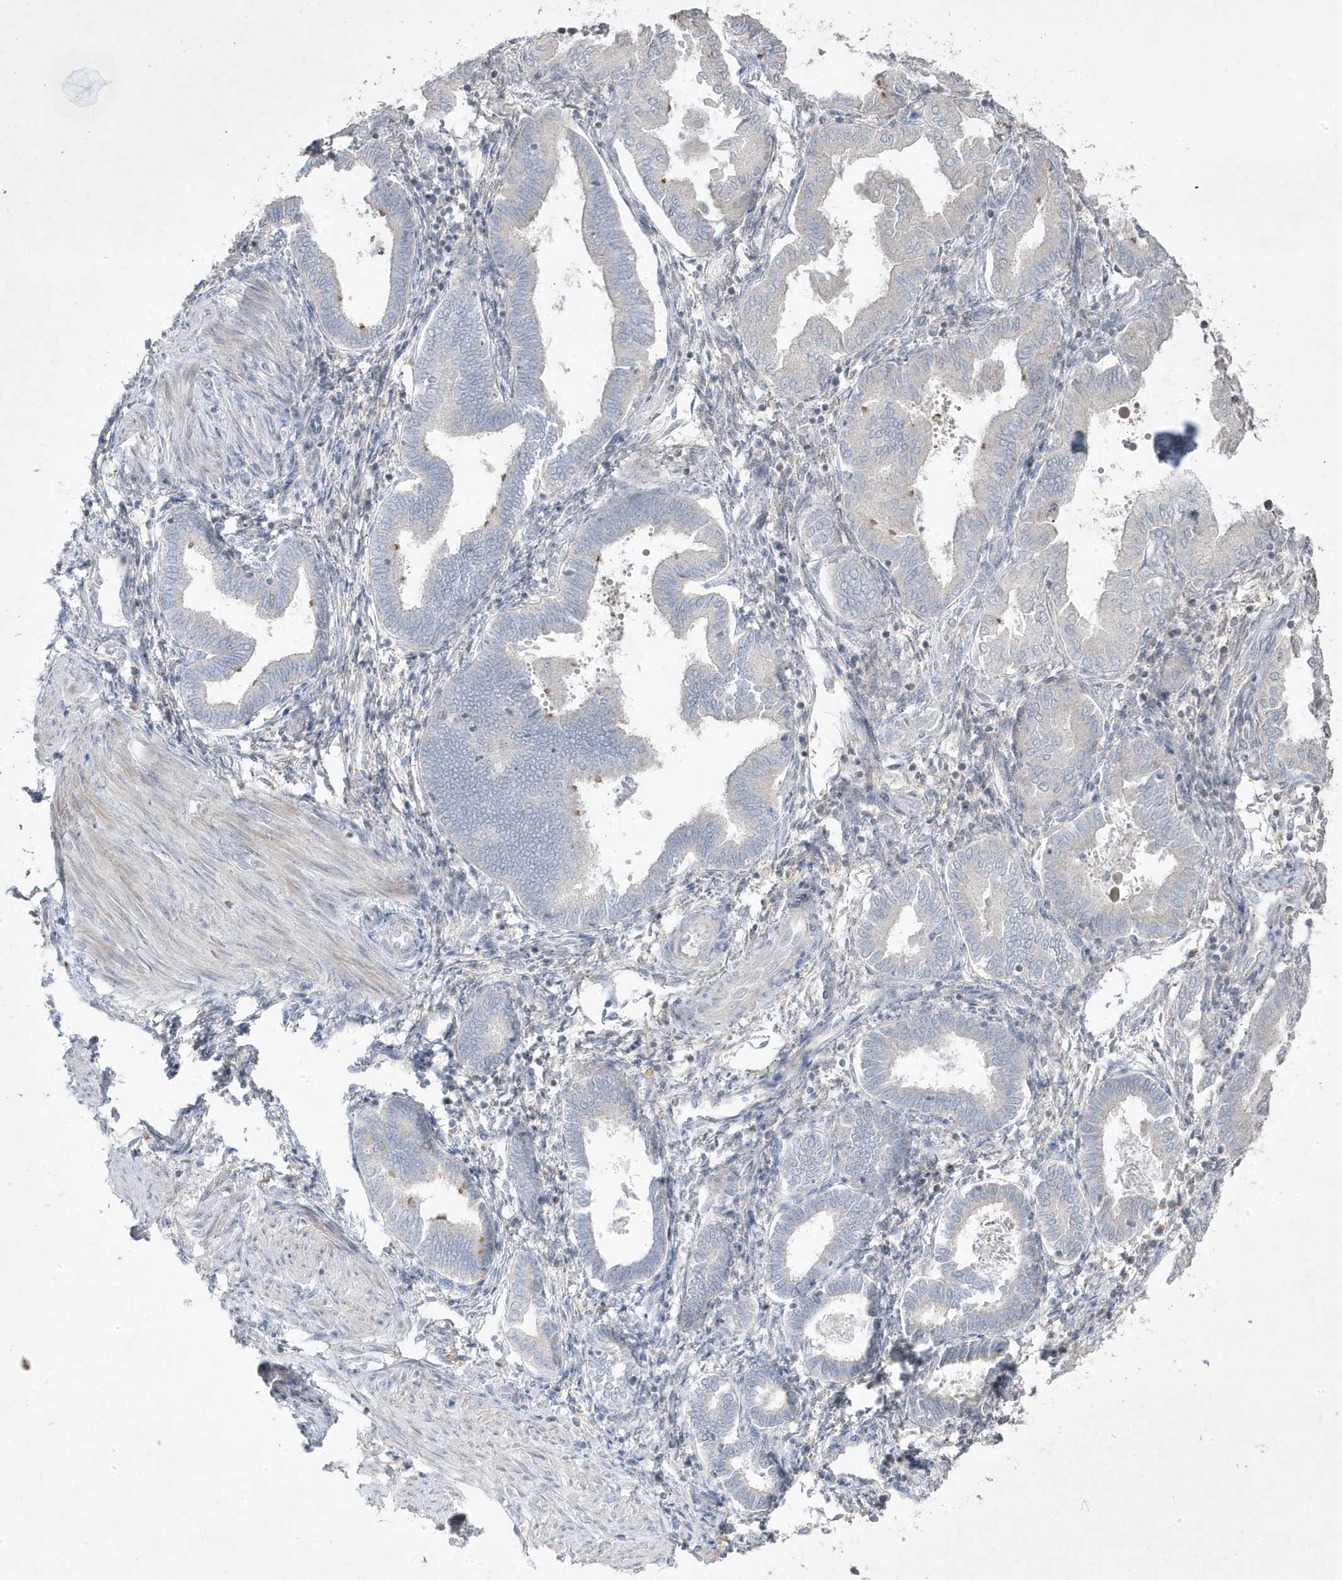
{"staining": {"intensity": "negative", "quantity": "none", "location": "none"}, "tissue": "endometrium", "cell_type": "Cells in endometrial stroma", "image_type": "normal", "snomed": [{"axis": "morphology", "description": "Normal tissue, NOS"}, {"axis": "topography", "description": "Endometrium"}], "caption": "DAB immunohistochemical staining of normal human endometrium reveals no significant positivity in cells in endometrial stroma. (DAB immunohistochemistry with hematoxylin counter stain).", "gene": "RGL4", "patient": {"sex": "female", "age": 53}}